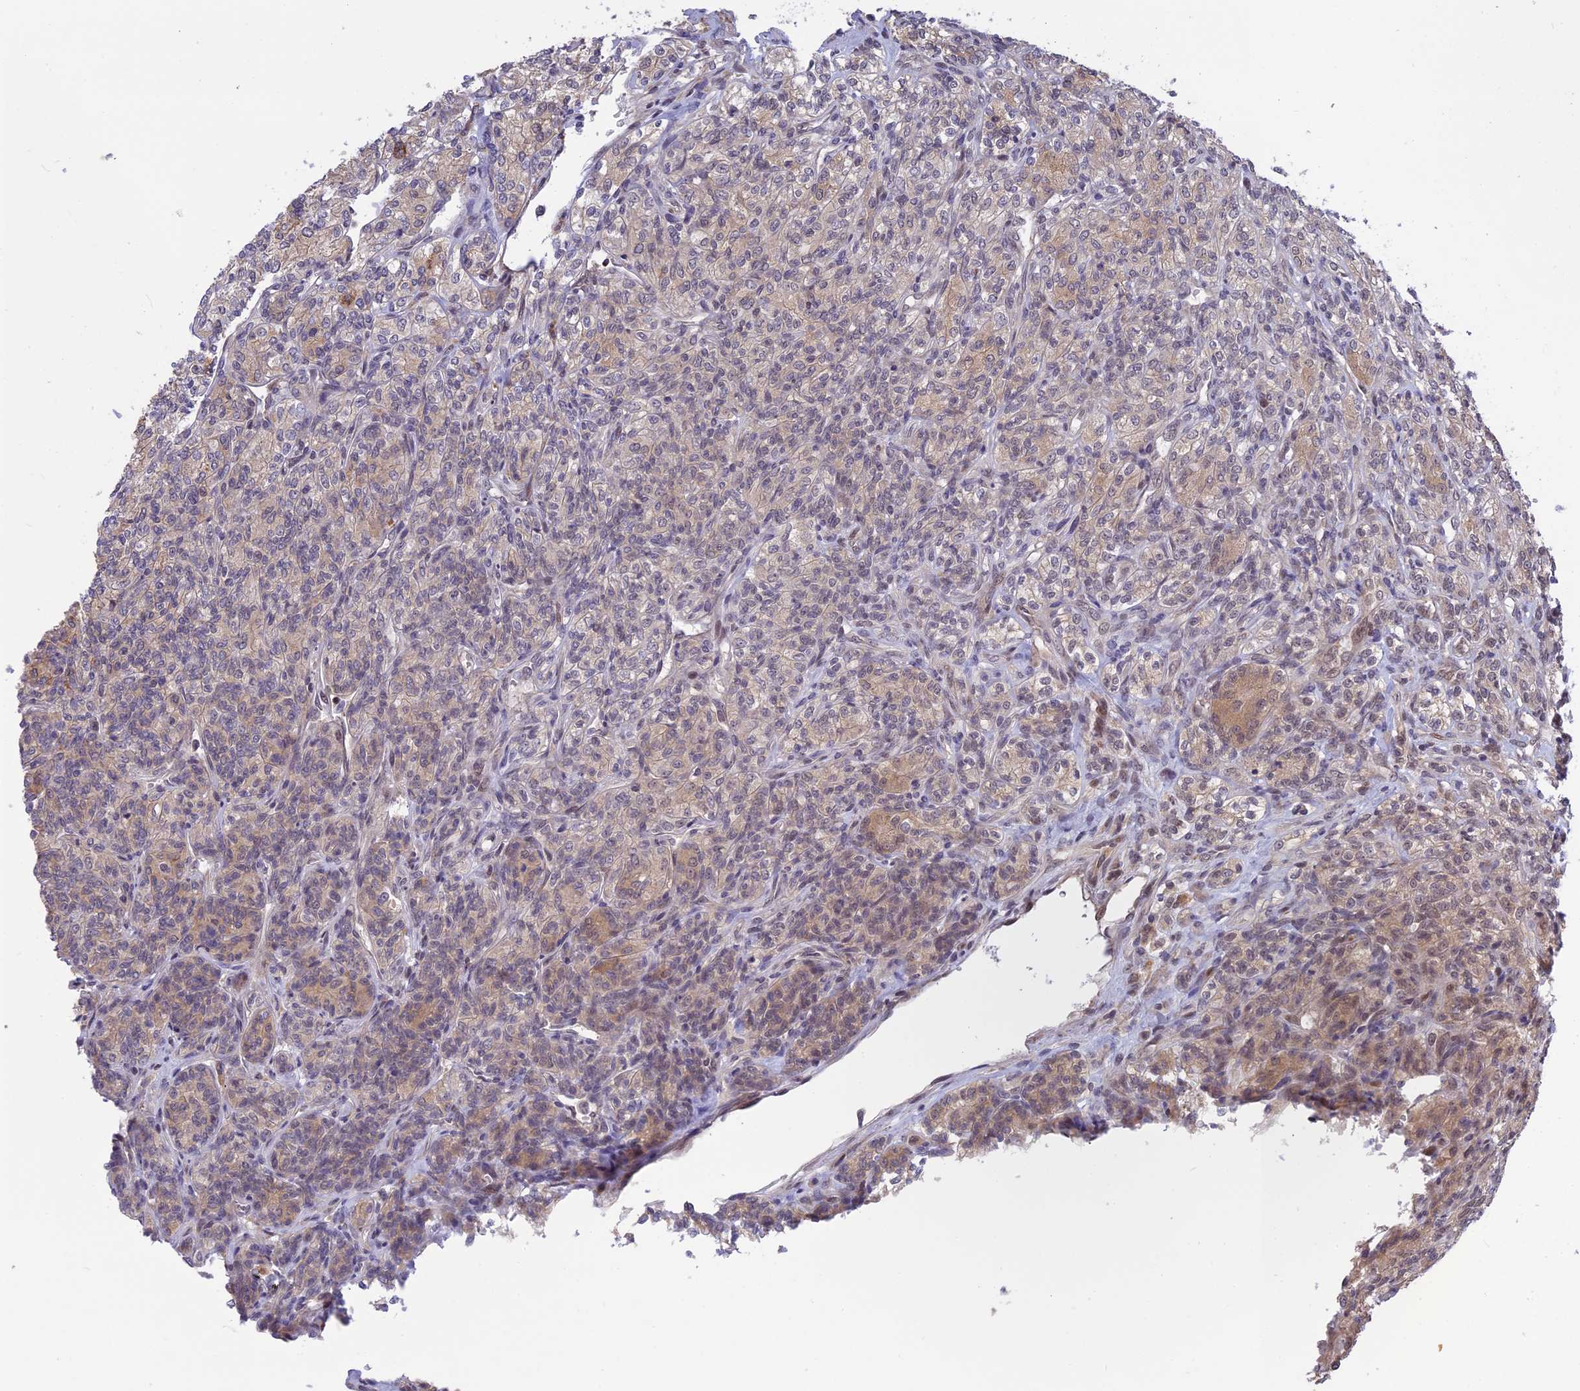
{"staining": {"intensity": "weak", "quantity": "25%-75%", "location": "cytoplasmic/membranous,nuclear"}, "tissue": "renal cancer", "cell_type": "Tumor cells", "image_type": "cancer", "snomed": [{"axis": "morphology", "description": "Adenocarcinoma, NOS"}, {"axis": "topography", "description": "Kidney"}], "caption": "Protein expression analysis of renal cancer (adenocarcinoma) displays weak cytoplasmic/membranous and nuclear positivity in about 25%-75% of tumor cells.", "gene": "POLR2C", "patient": {"sex": "male", "age": 77}}